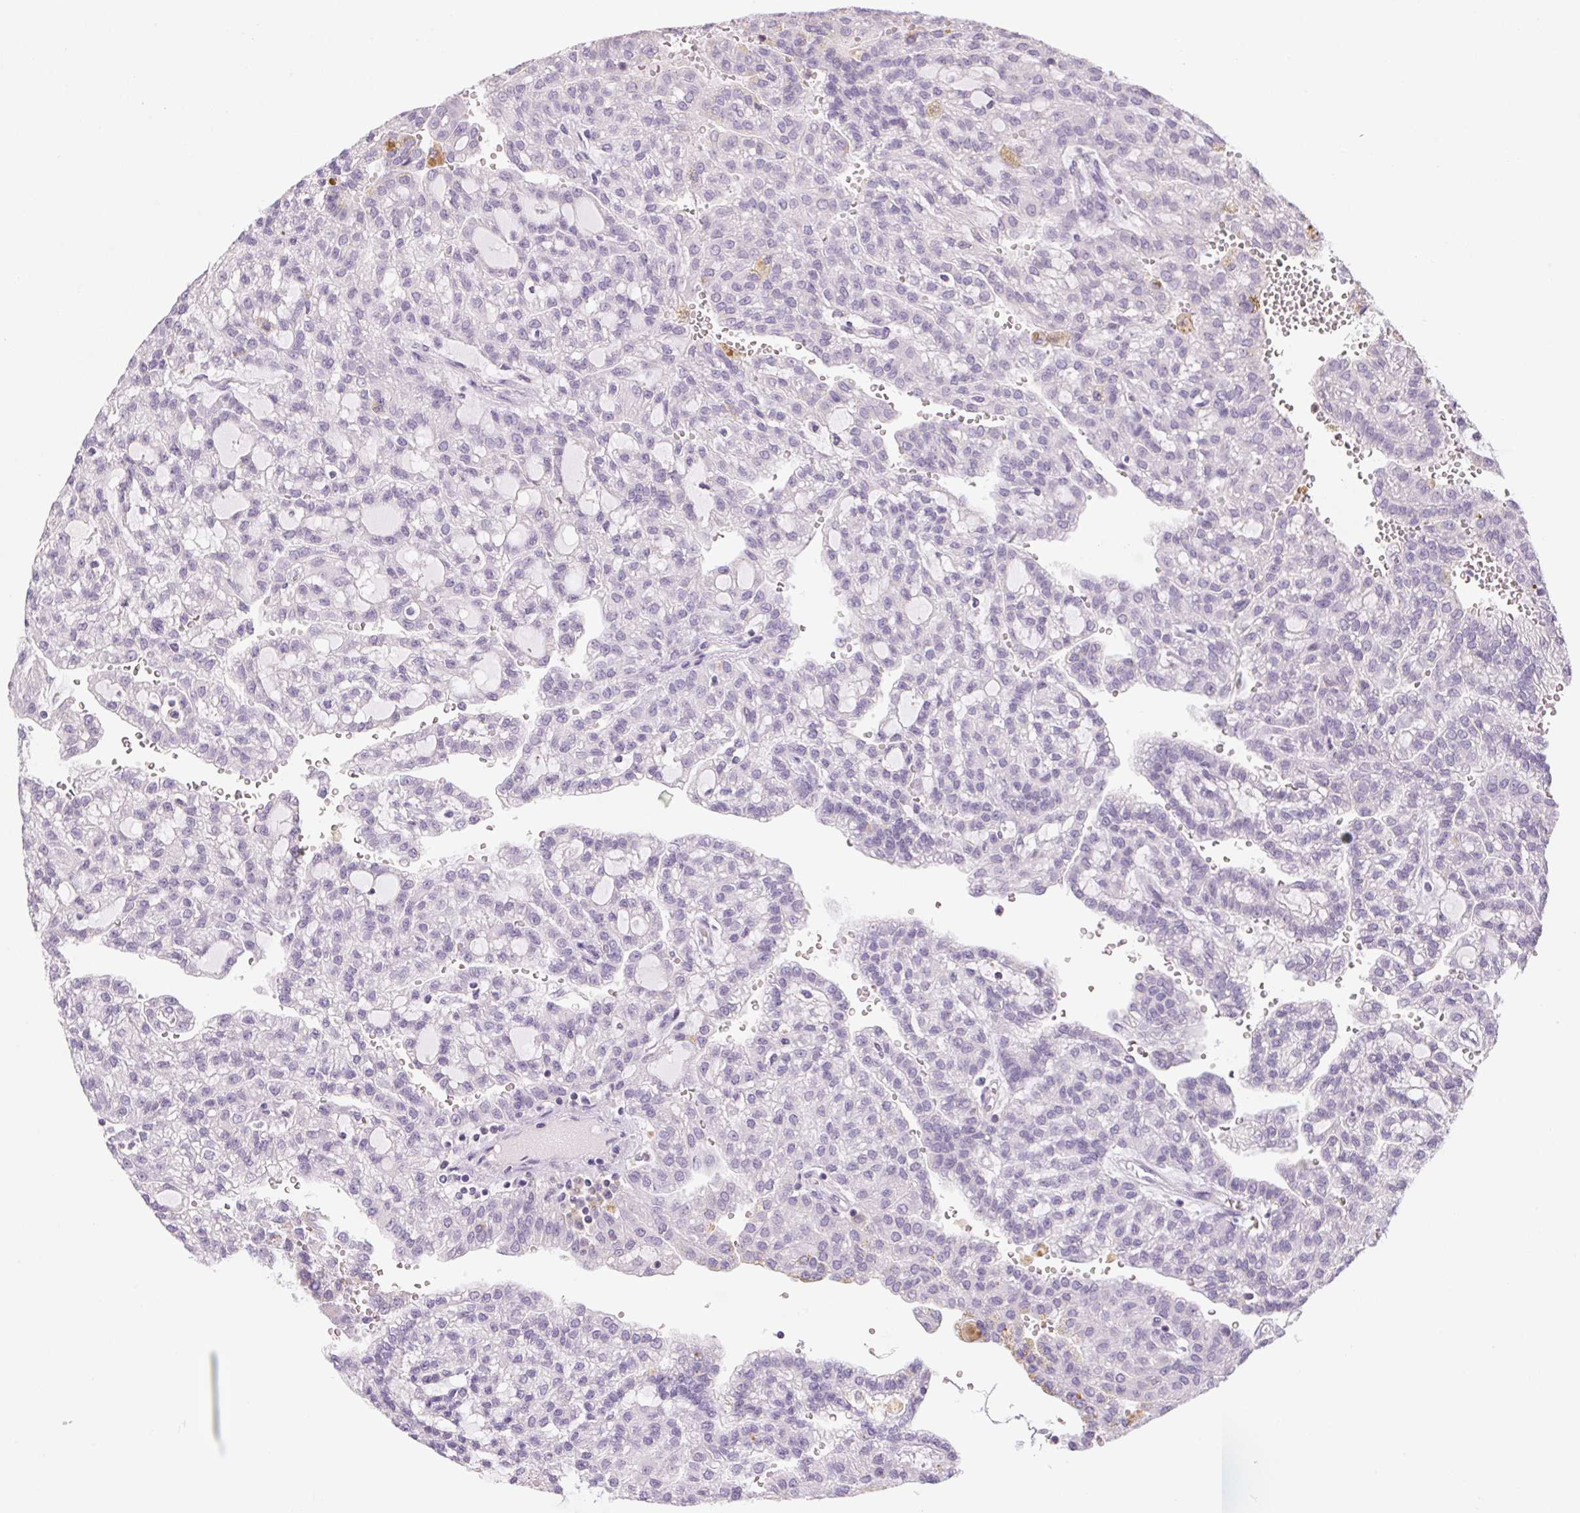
{"staining": {"intensity": "negative", "quantity": "none", "location": "none"}, "tissue": "renal cancer", "cell_type": "Tumor cells", "image_type": "cancer", "snomed": [{"axis": "morphology", "description": "Adenocarcinoma, NOS"}, {"axis": "topography", "description": "Kidney"}], "caption": "High magnification brightfield microscopy of renal cancer stained with DAB (brown) and counterstained with hematoxylin (blue): tumor cells show no significant expression. (DAB (3,3'-diaminobenzidine) immunohistochemistry (IHC) with hematoxylin counter stain).", "gene": "ECPAS", "patient": {"sex": "male", "age": 63}}